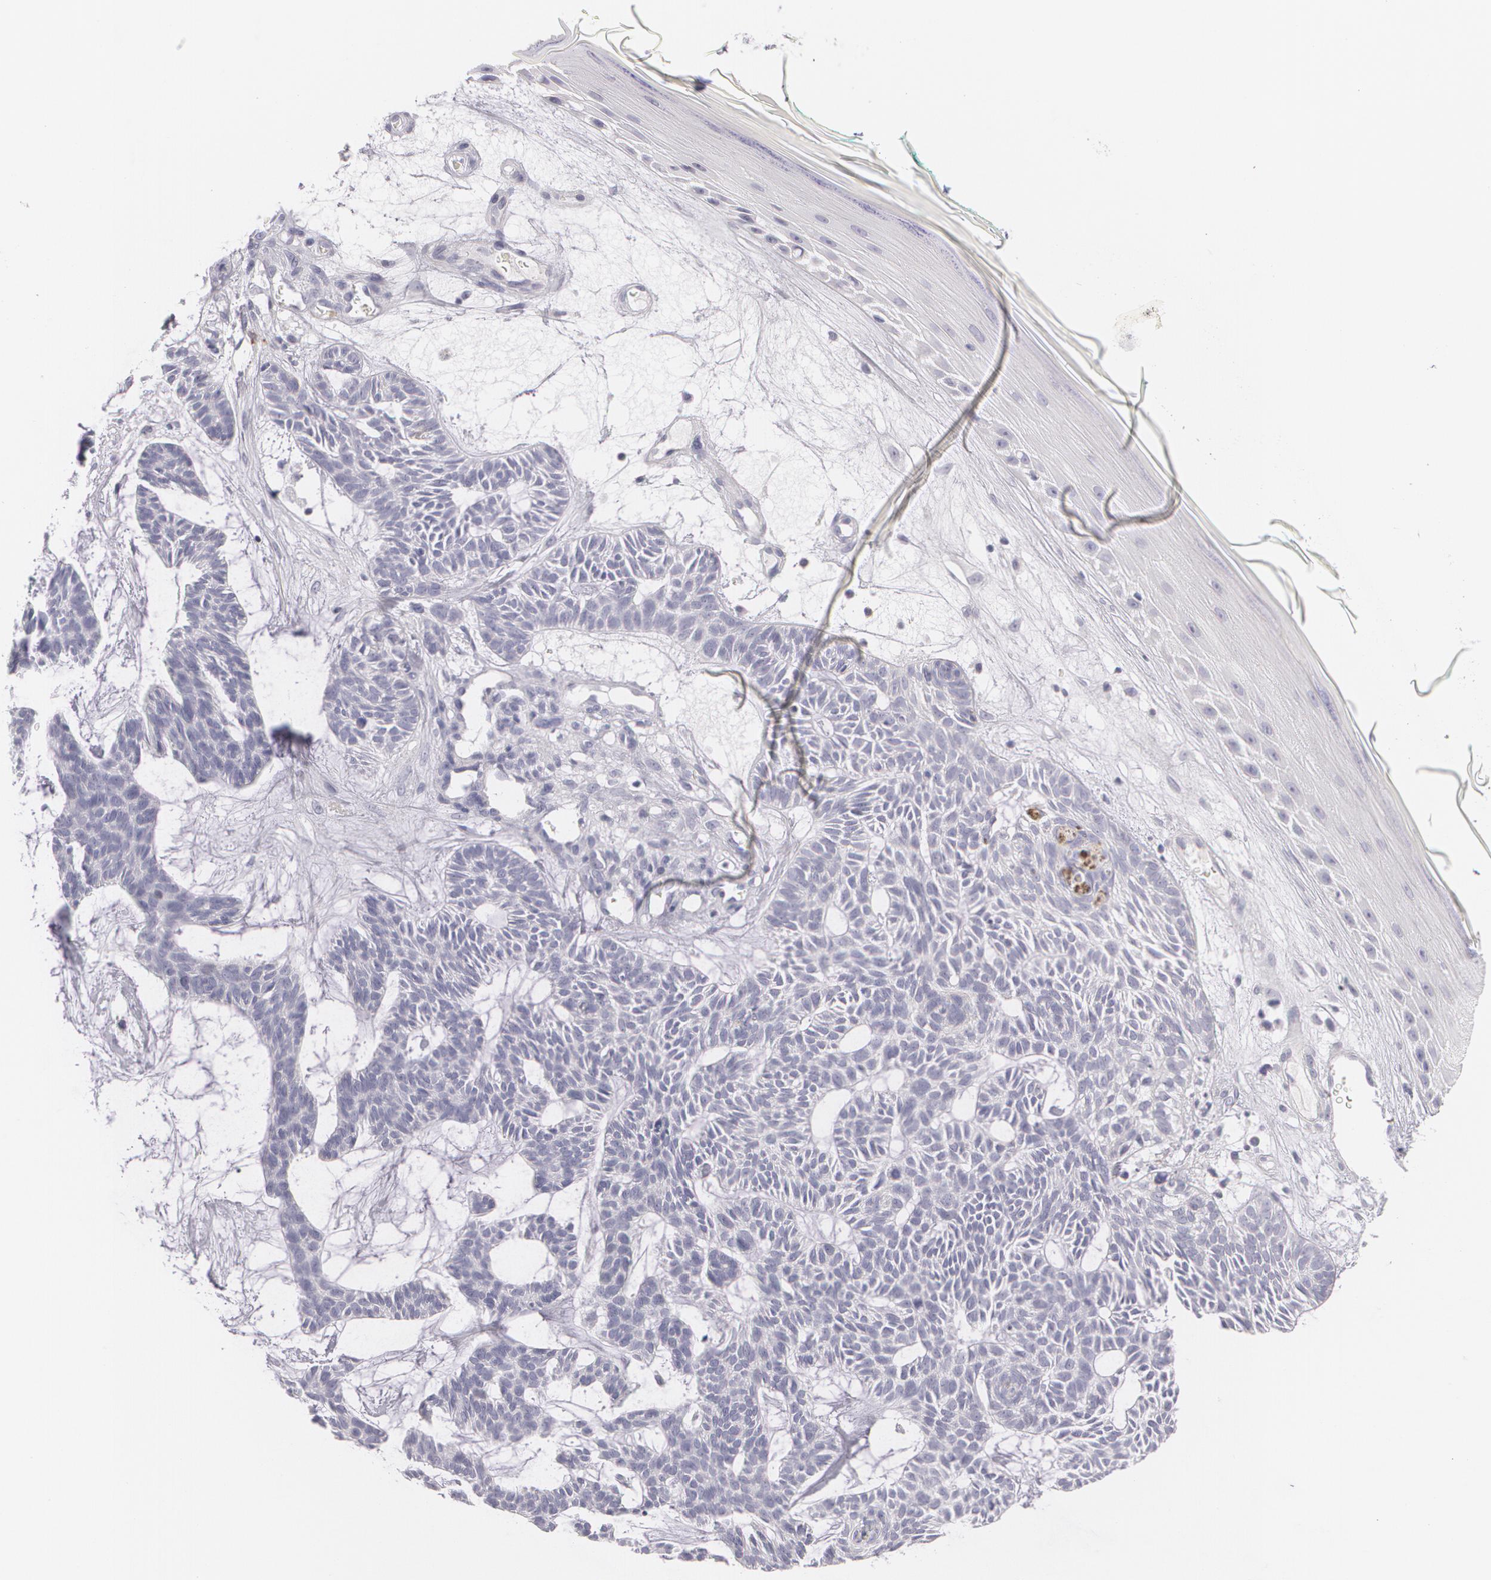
{"staining": {"intensity": "negative", "quantity": "none", "location": "none"}, "tissue": "skin cancer", "cell_type": "Tumor cells", "image_type": "cancer", "snomed": [{"axis": "morphology", "description": "Basal cell carcinoma"}, {"axis": "topography", "description": "Skin"}], "caption": "DAB immunohistochemical staining of skin cancer (basal cell carcinoma) exhibits no significant positivity in tumor cells.", "gene": "FAM181A", "patient": {"sex": "male", "age": 75}}